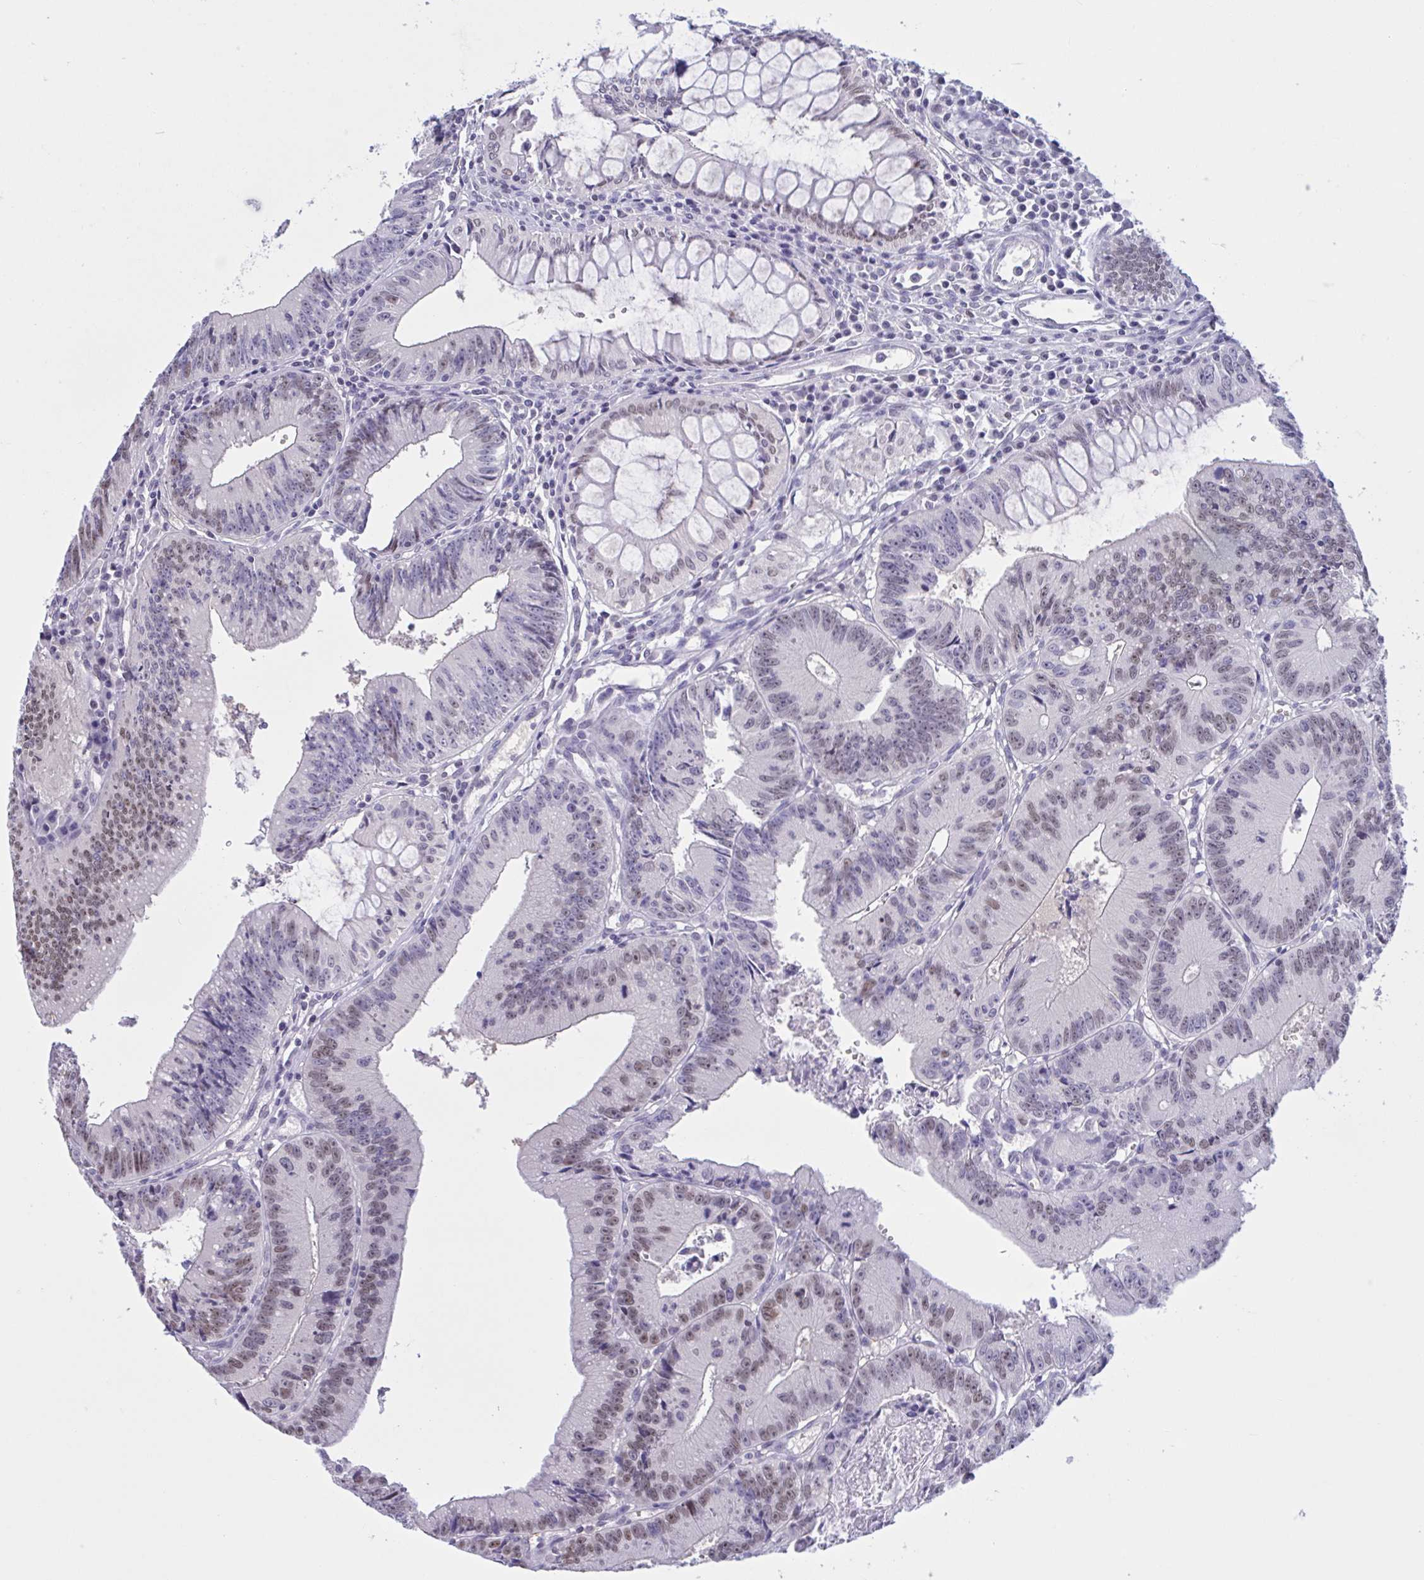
{"staining": {"intensity": "weak", "quantity": "25%-75%", "location": "nuclear"}, "tissue": "colorectal cancer", "cell_type": "Tumor cells", "image_type": "cancer", "snomed": [{"axis": "morphology", "description": "Adenocarcinoma, NOS"}, {"axis": "topography", "description": "Rectum"}], "caption": "A micrograph showing weak nuclear staining in about 25%-75% of tumor cells in colorectal adenocarcinoma, as visualized by brown immunohistochemical staining.", "gene": "RBL1", "patient": {"sex": "female", "age": 81}}